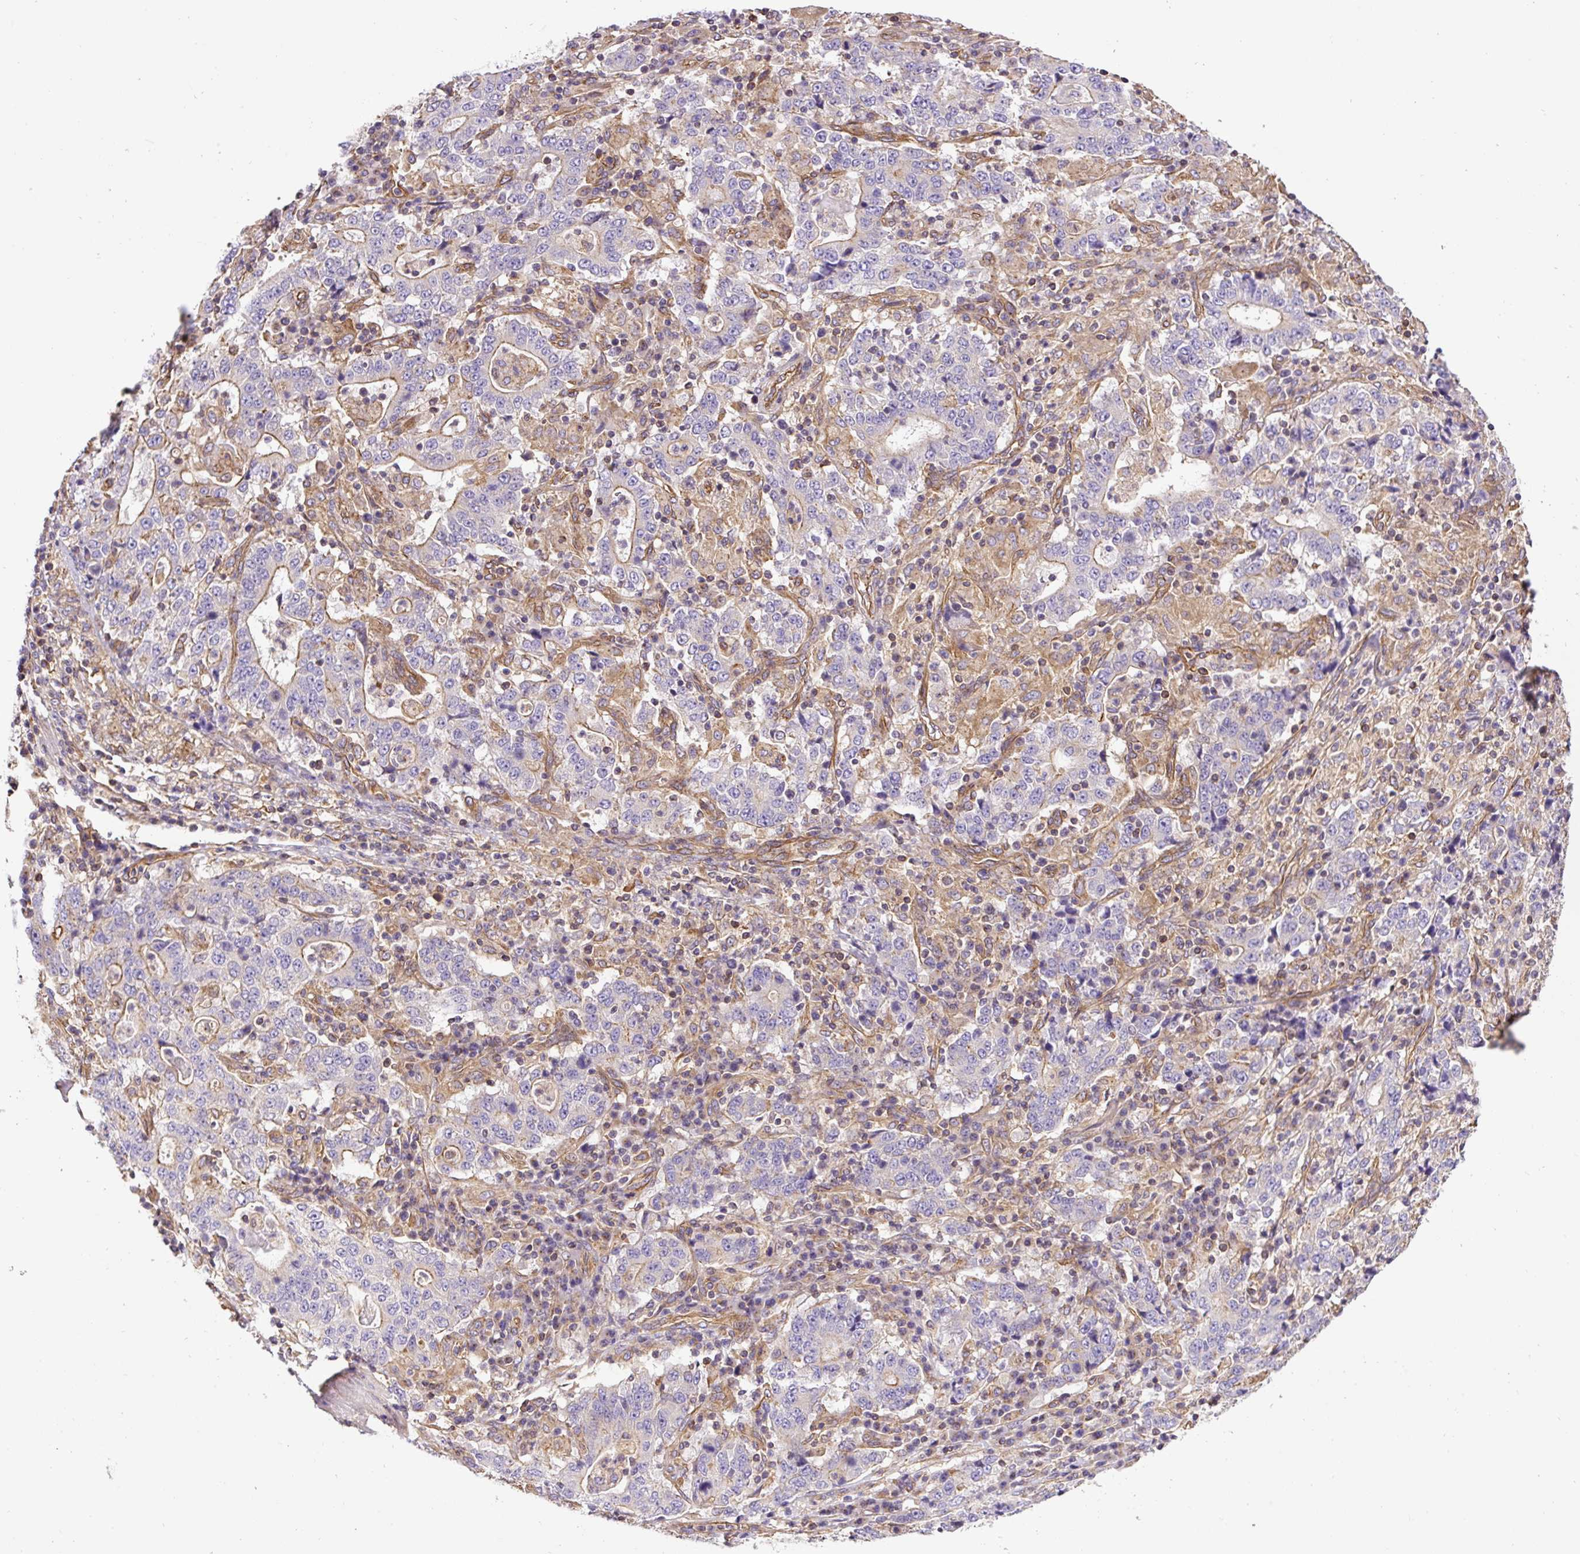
{"staining": {"intensity": "moderate", "quantity": "<25%", "location": "cytoplasmic/membranous"}, "tissue": "stomach cancer", "cell_type": "Tumor cells", "image_type": "cancer", "snomed": [{"axis": "morphology", "description": "Normal tissue, NOS"}, {"axis": "morphology", "description": "Adenocarcinoma, NOS"}, {"axis": "topography", "description": "Stomach, upper"}, {"axis": "topography", "description": "Stomach"}], "caption": "Human stomach cancer stained with a protein marker demonstrates moderate staining in tumor cells.", "gene": "DCTN1", "patient": {"sex": "male", "age": 59}}